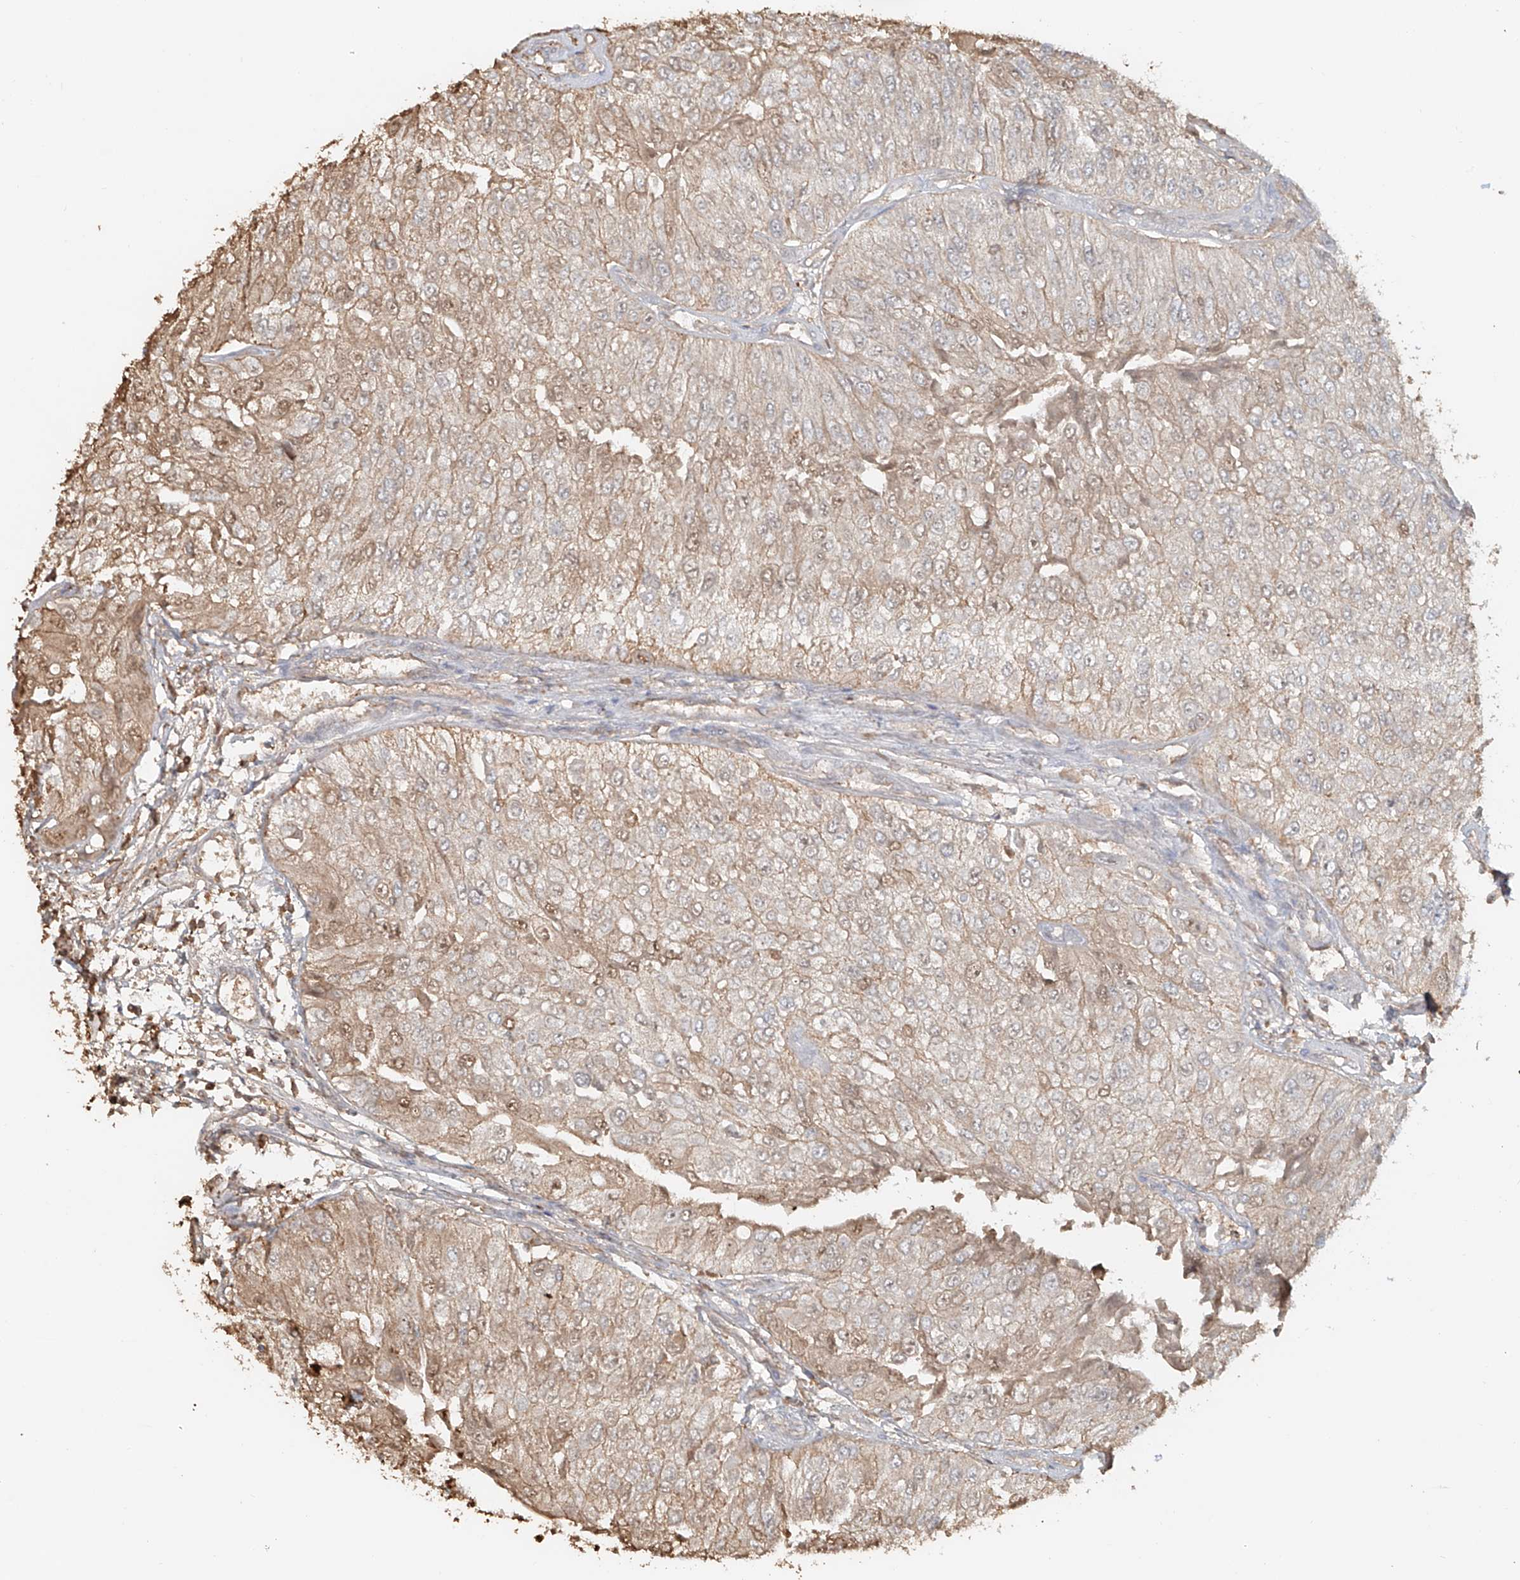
{"staining": {"intensity": "moderate", "quantity": "<25%", "location": "cytoplasmic/membranous"}, "tissue": "urothelial cancer", "cell_type": "Tumor cells", "image_type": "cancer", "snomed": [{"axis": "morphology", "description": "Urothelial carcinoma, High grade"}, {"axis": "topography", "description": "Kidney"}, {"axis": "topography", "description": "Urinary bladder"}], "caption": "Tumor cells show low levels of moderate cytoplasmic/membranous positivity in about <25% of cells in human urothelial cancer. (DAB IHC, brown staining for protein, blue staining for nuclei).", "gene": "NPHS1", "patient": {"sex": "male", "age": 77}}